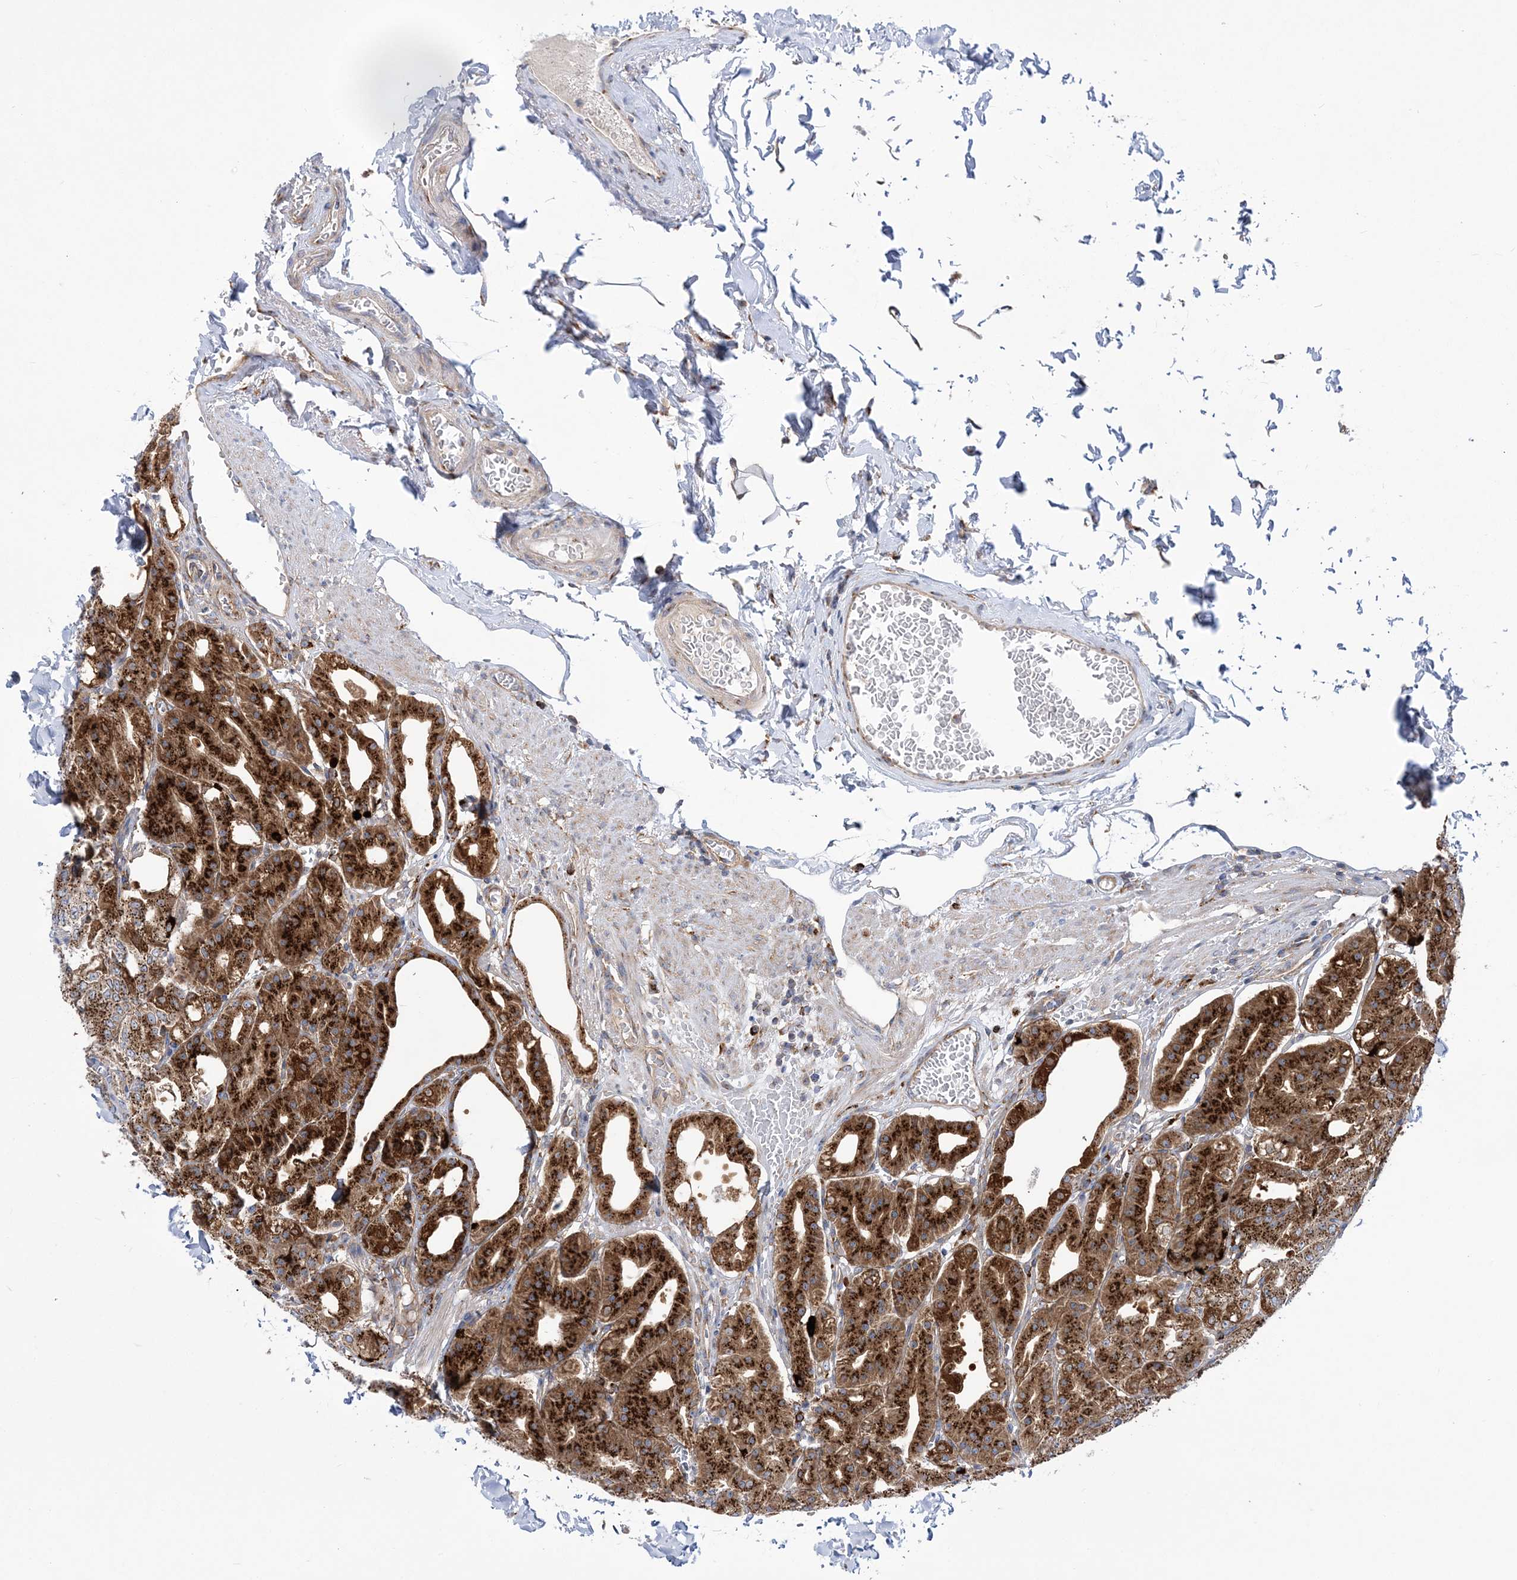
{"staining": {"intensity": "strong", "quantity": ">75%", "location": "cytoplasmic/membranous"}, "tissue": "stomach", "cell_type": "Glandular cells", "image_type": "normal", "snomed": [{"axis": "morphology", "description": "Normal tissue, NOS"}, {"axis": "topography", "description": "Stomach, lower"}], "caption": "Stomach was stained to show a protein in brown. There is high levels of strong cytoplasmic/membranous expression in approximately >75% of glandular cells. The staining was performed using DAB (3,3'-diaminobenzidine) to visualize the protein expression in brown, while the nuclei were stained in blue with hematoxylin (Magnification: 20x).", "gene": "COPB2", "patient": {"sex": "male", "age": 71}}